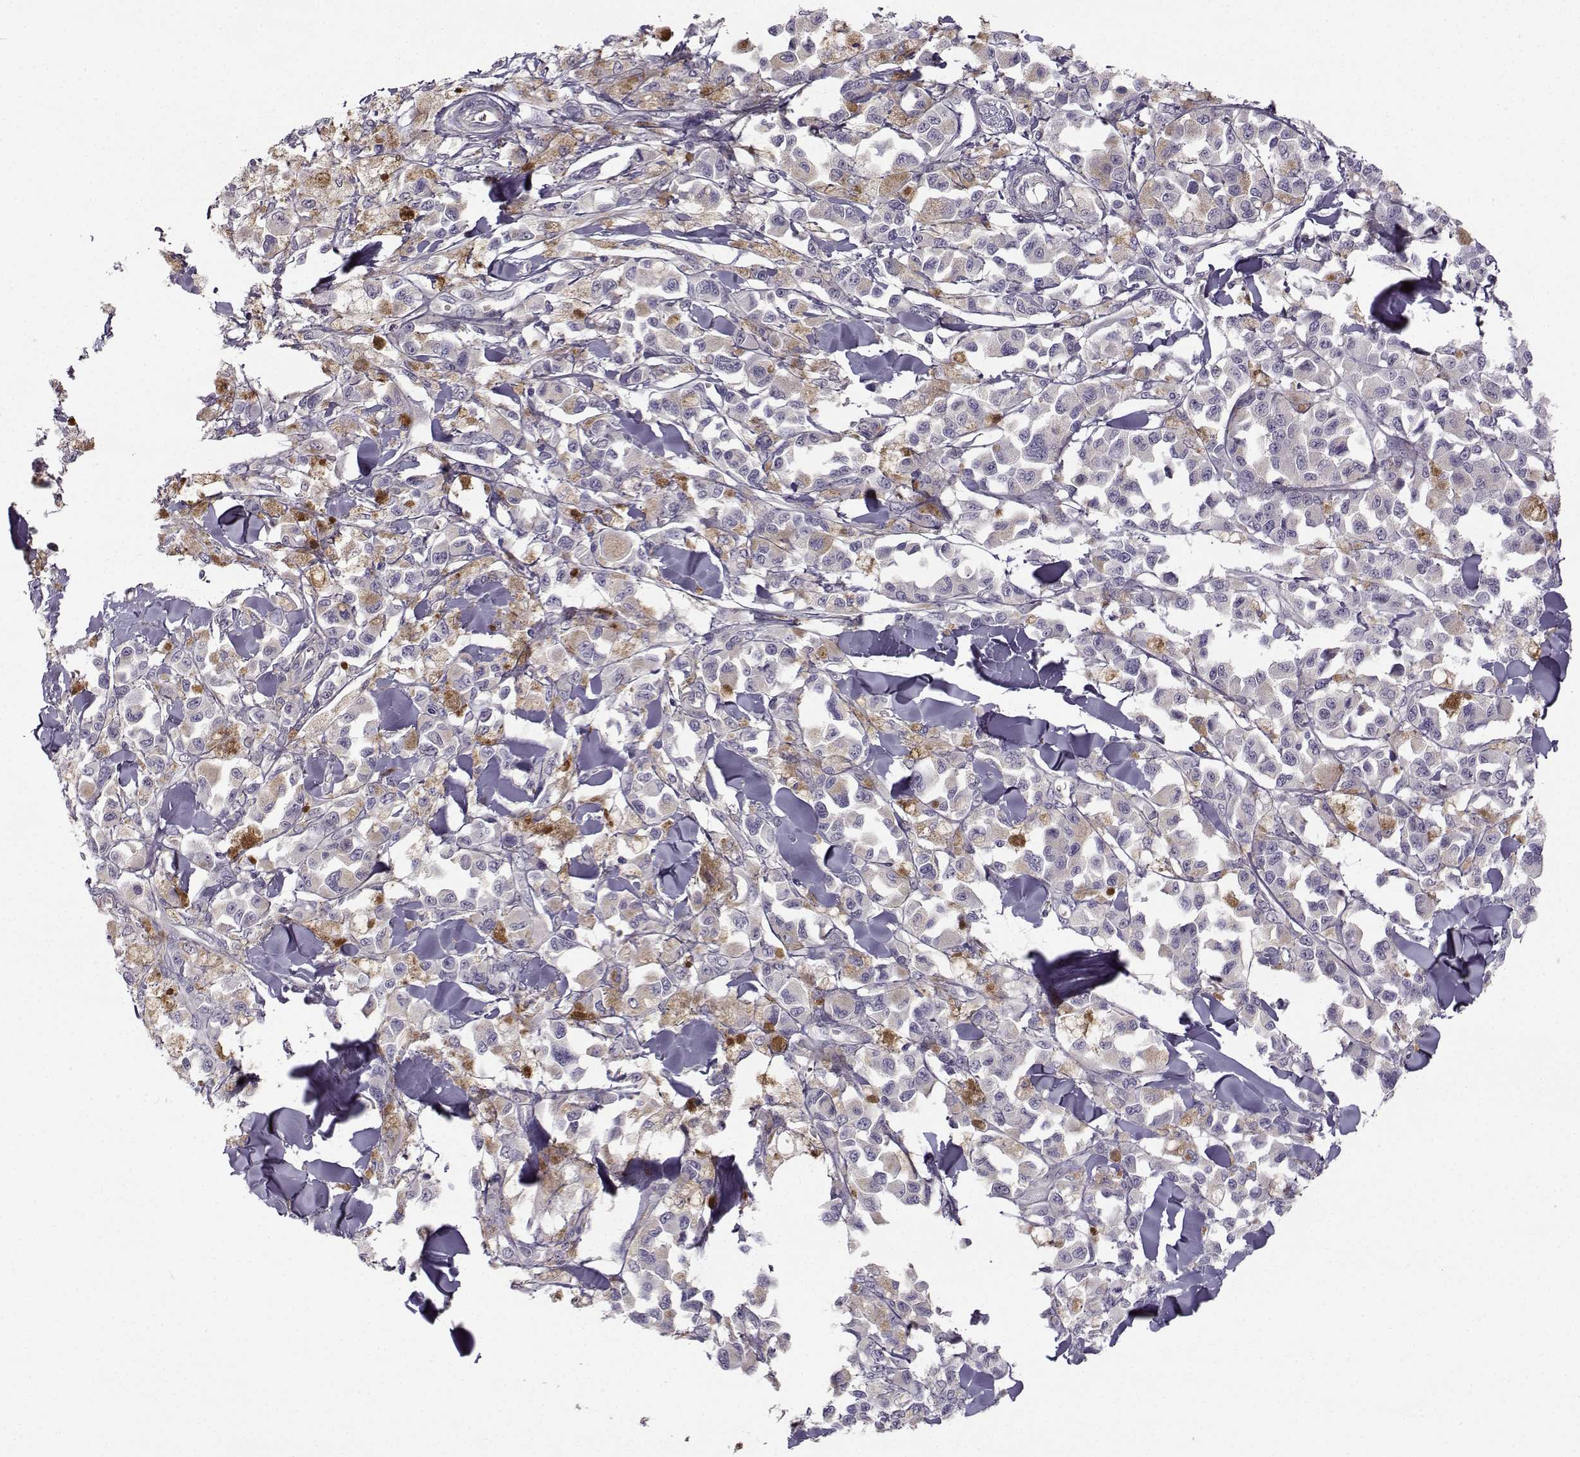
{"staining": {"intensity": "negative", "quantity": "none", "location": "none"}, "tissue": "melanoma", "cell_type": "Tumor cells", "image_type": "cancer", "snomed": [{"axis": "morphology", "description": "Malignant melanoma, NOS"}, {"axis": "topography", "description": "Skin"}], "caption": "An image of human melanoma is negative for staining in tumor cells. (DAB (3,3'-diaminobenzidine) immunohistochemistry visualized using brightfield microscopy, high magnification).", "gene": "FCAMR", "patient": {"sex": "female", "age": 58}}